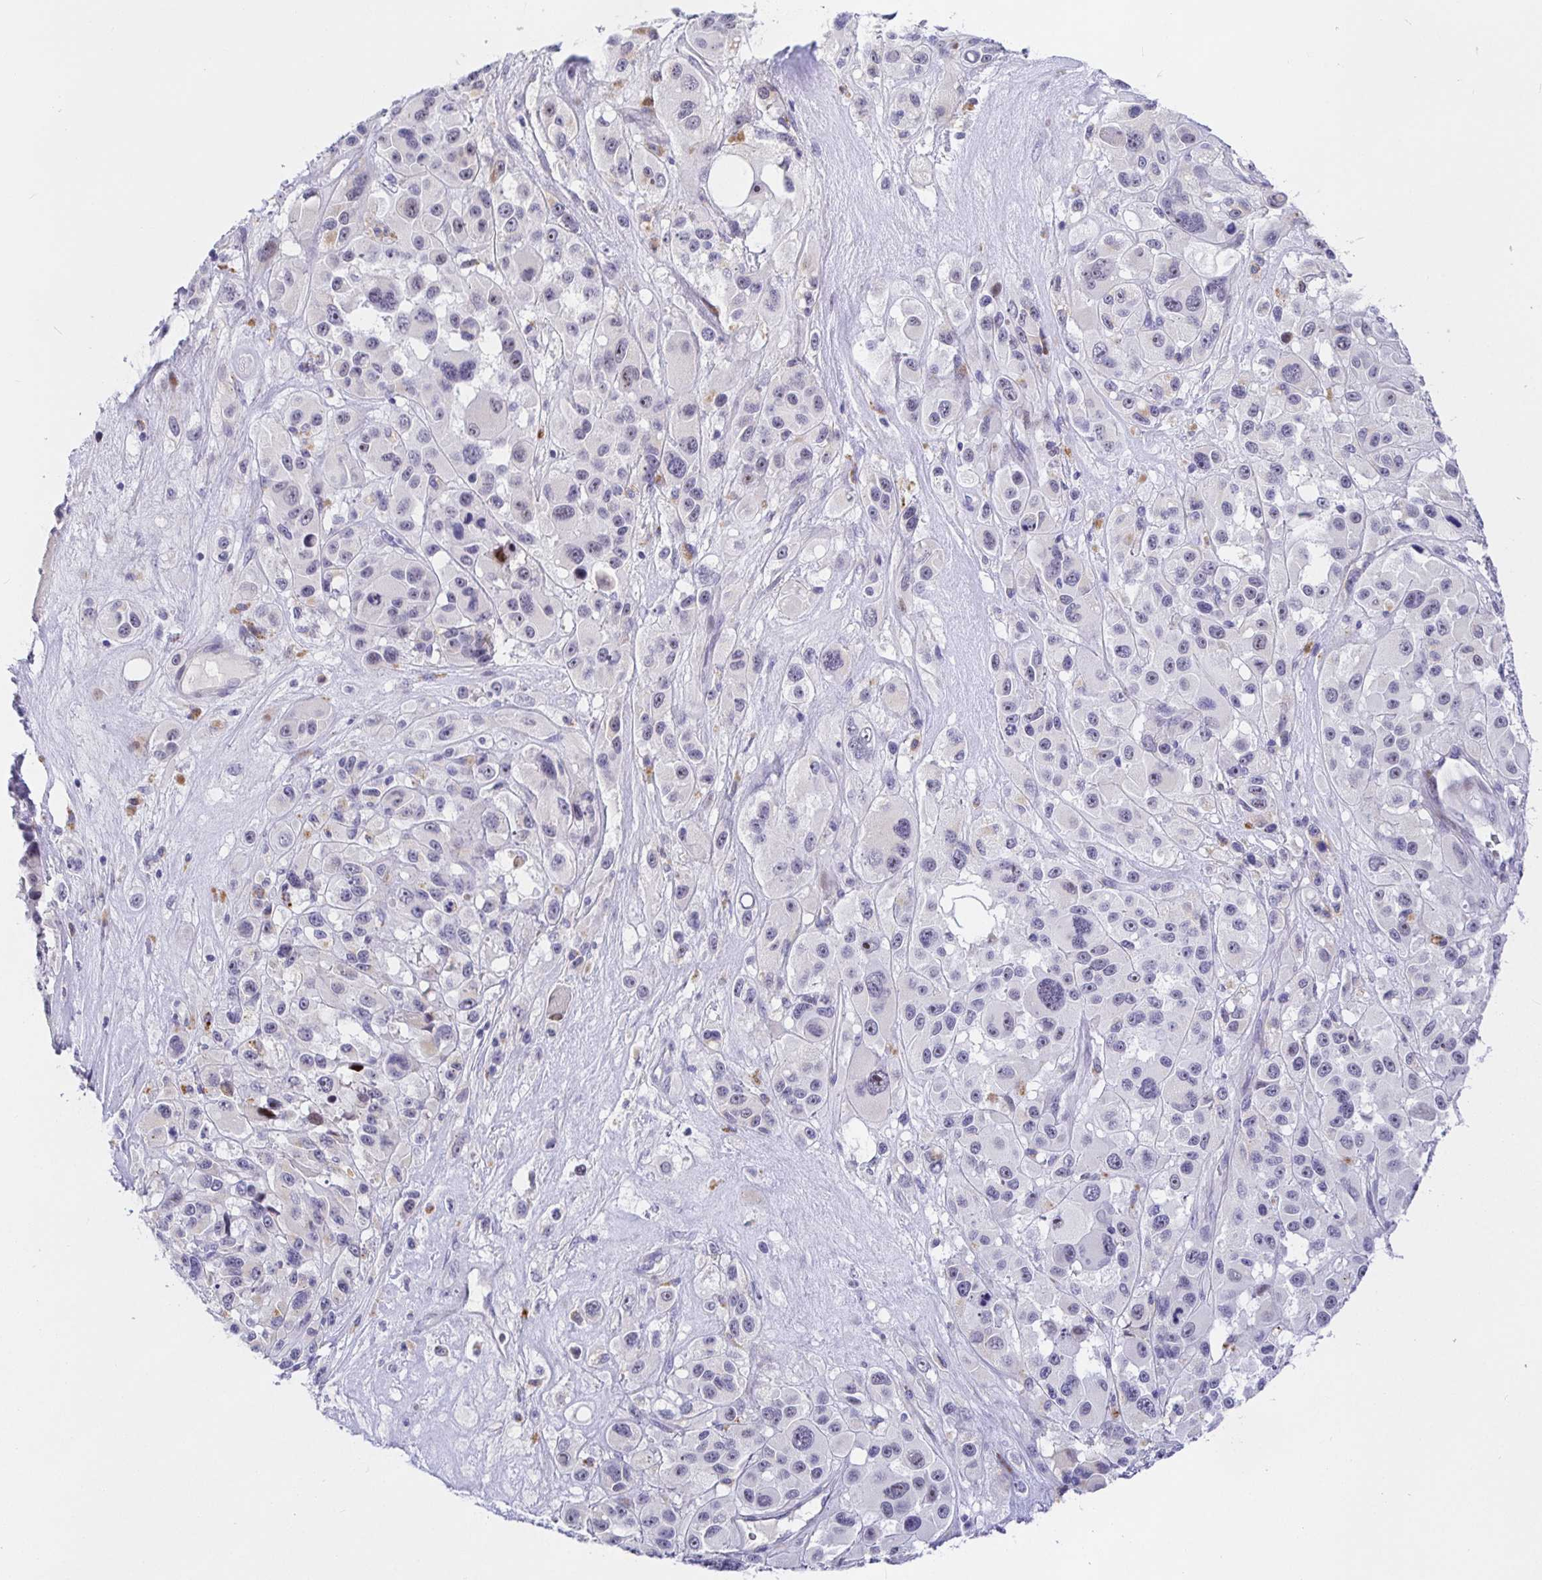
{"staining": {"intensity": "moderate", "quantity": "<25%", "location": "nuclear"}, "tissue": "melanoma", "cell_type": "Tumor cells", "image_type": "cancer", "snomed": [{"axis": "morphology", "description": "Malignant melanoma, Metastatic site"}, {"axis": "topography", "description": "Lymph node"}], "caption": "Immunohistochemical staining of melanoma displays low levels of moderate nuclear protein expression in approximately <25% of tumor cells.", "gene": "KBTBD13", "patient": {"sex": "female", "age": 65}}